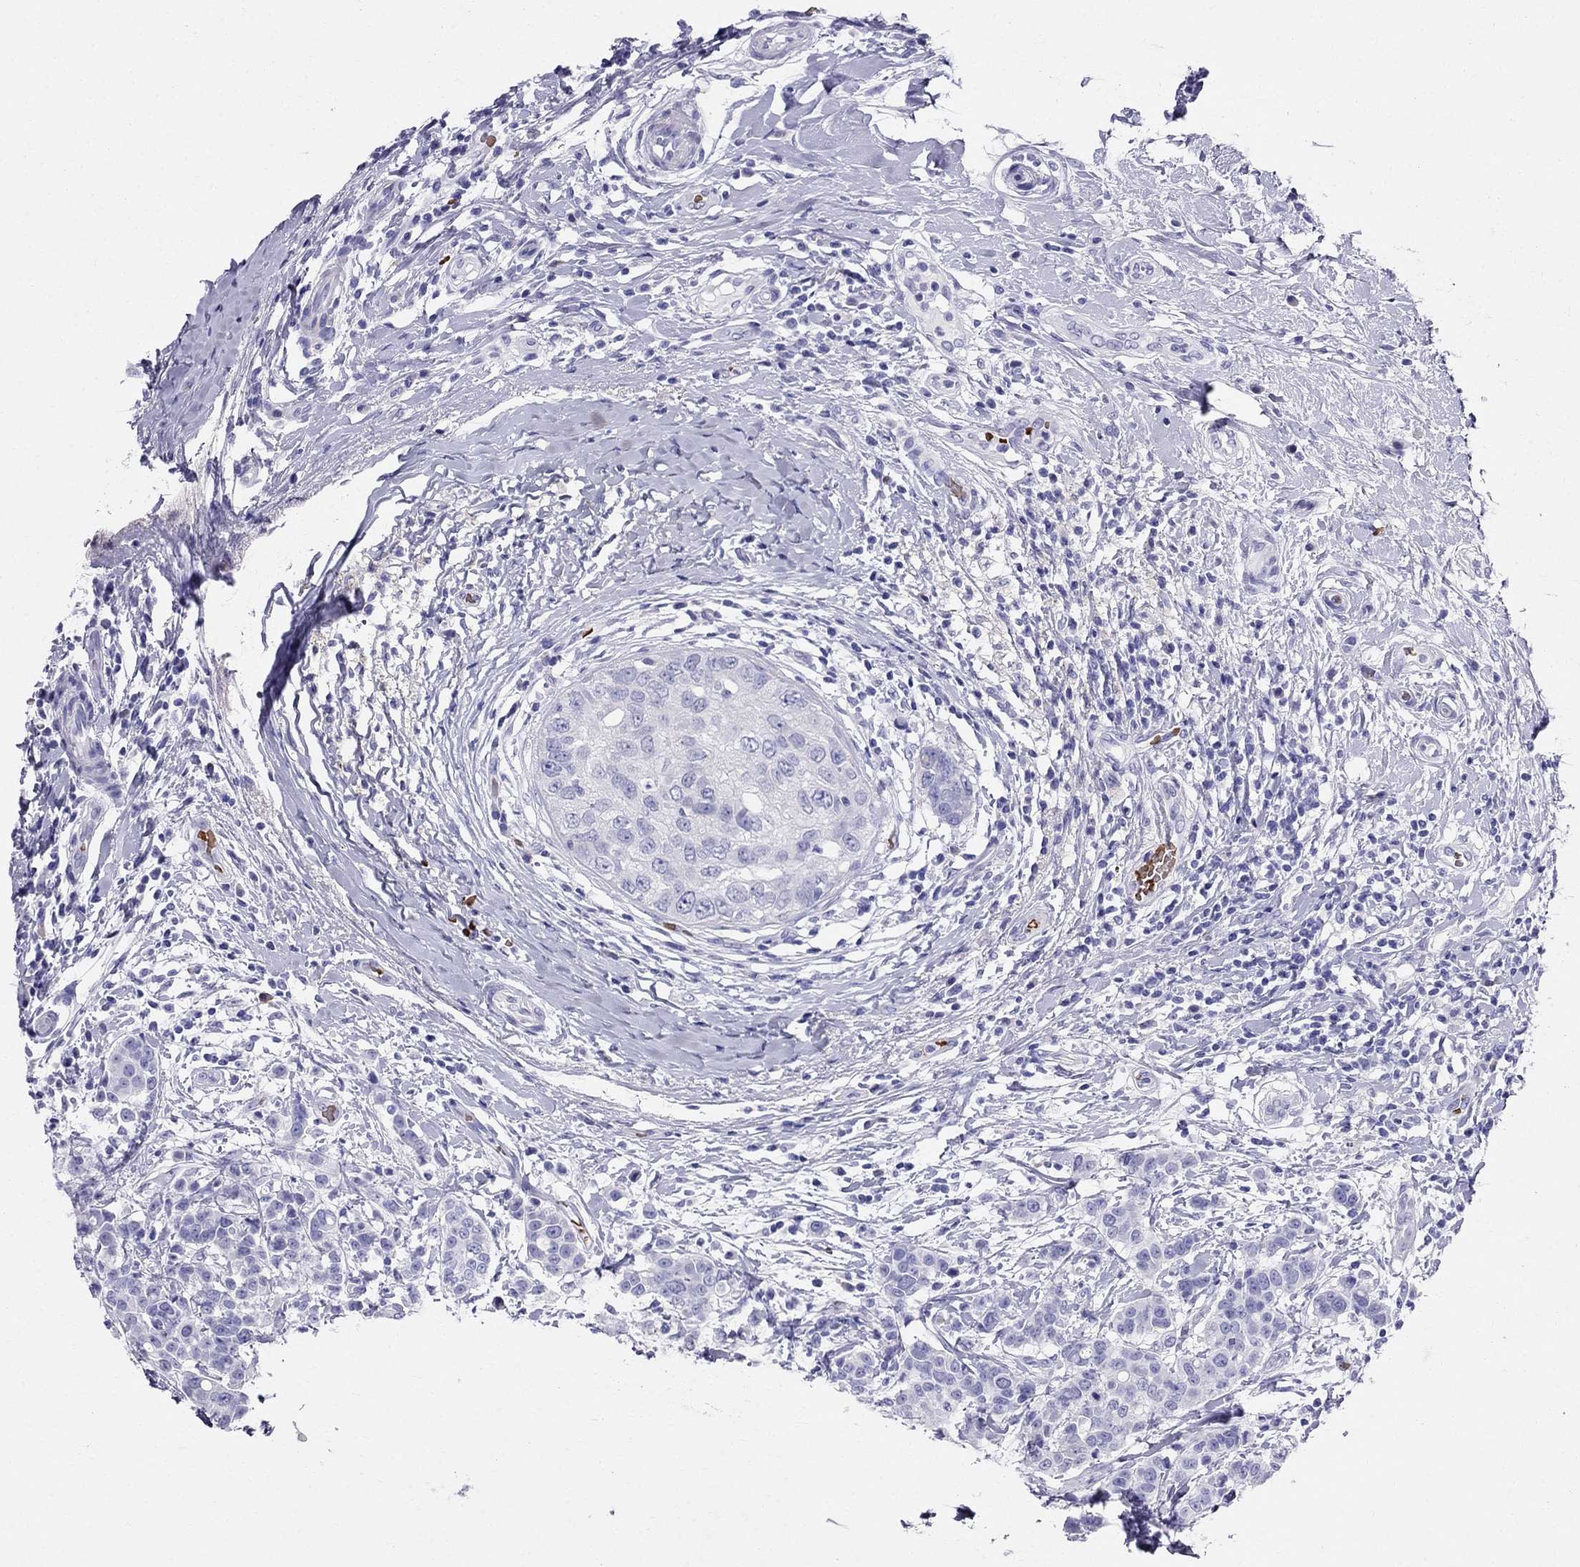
{"staining": {"intensity": "negative", "quantity": "none", "location": "none"}, "tissue": "breast cancer", "cell_type": "Tumor cells", "image_type": "cancer", "snomed": [{"axis": "morphology", "description": "Duct carcinoma"}, {"axis": "topography", "description": "Breast"}], "caption": "A high-resolution histopathology image shows immunohistochemistry staining of breast intraductal carcinoma, which displays no significant positivity in tumor cells.", "gene": "DNAAF6", "patient": {"sex": "female", "age": 27}}